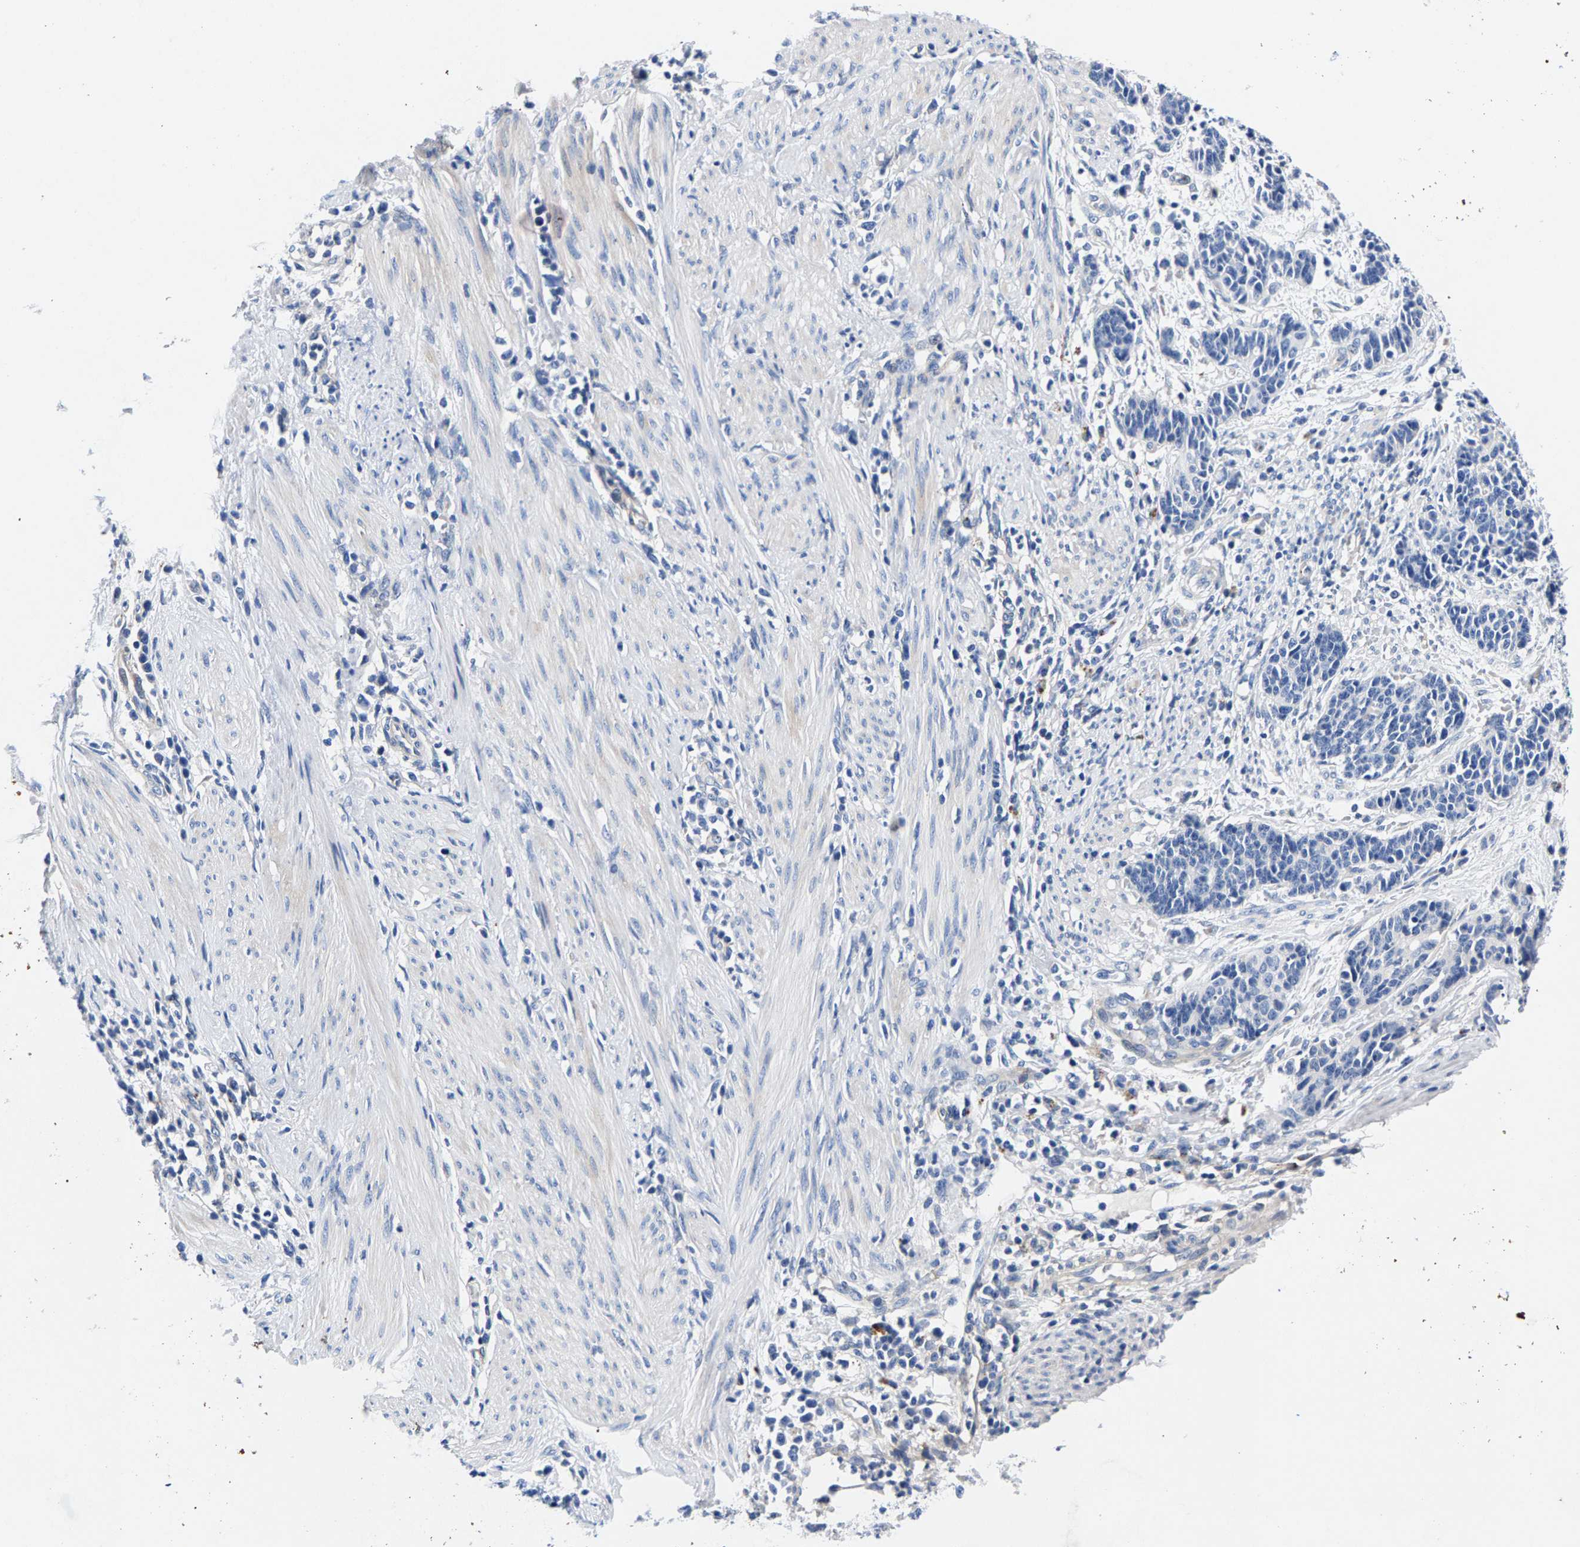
{"staining": {"intensity": "negative", "quantity": "none", "location": "none"}, "tissue": "cervical cancer", "cell_type": "Tumor cells", "image_type": "cancer", "snomed": [{"axis": "morphology", "description": "Squamous cell carcinoma, NOS"}, {"axis": "topography", "description": "Cervix"}], "caption": "An image of squamous cell carcinoma (cervical) stained for a protein shows no brown staining in tumor cells.", "gene": "P2RY4", "patient": {"sex": "female", "age": 35}}